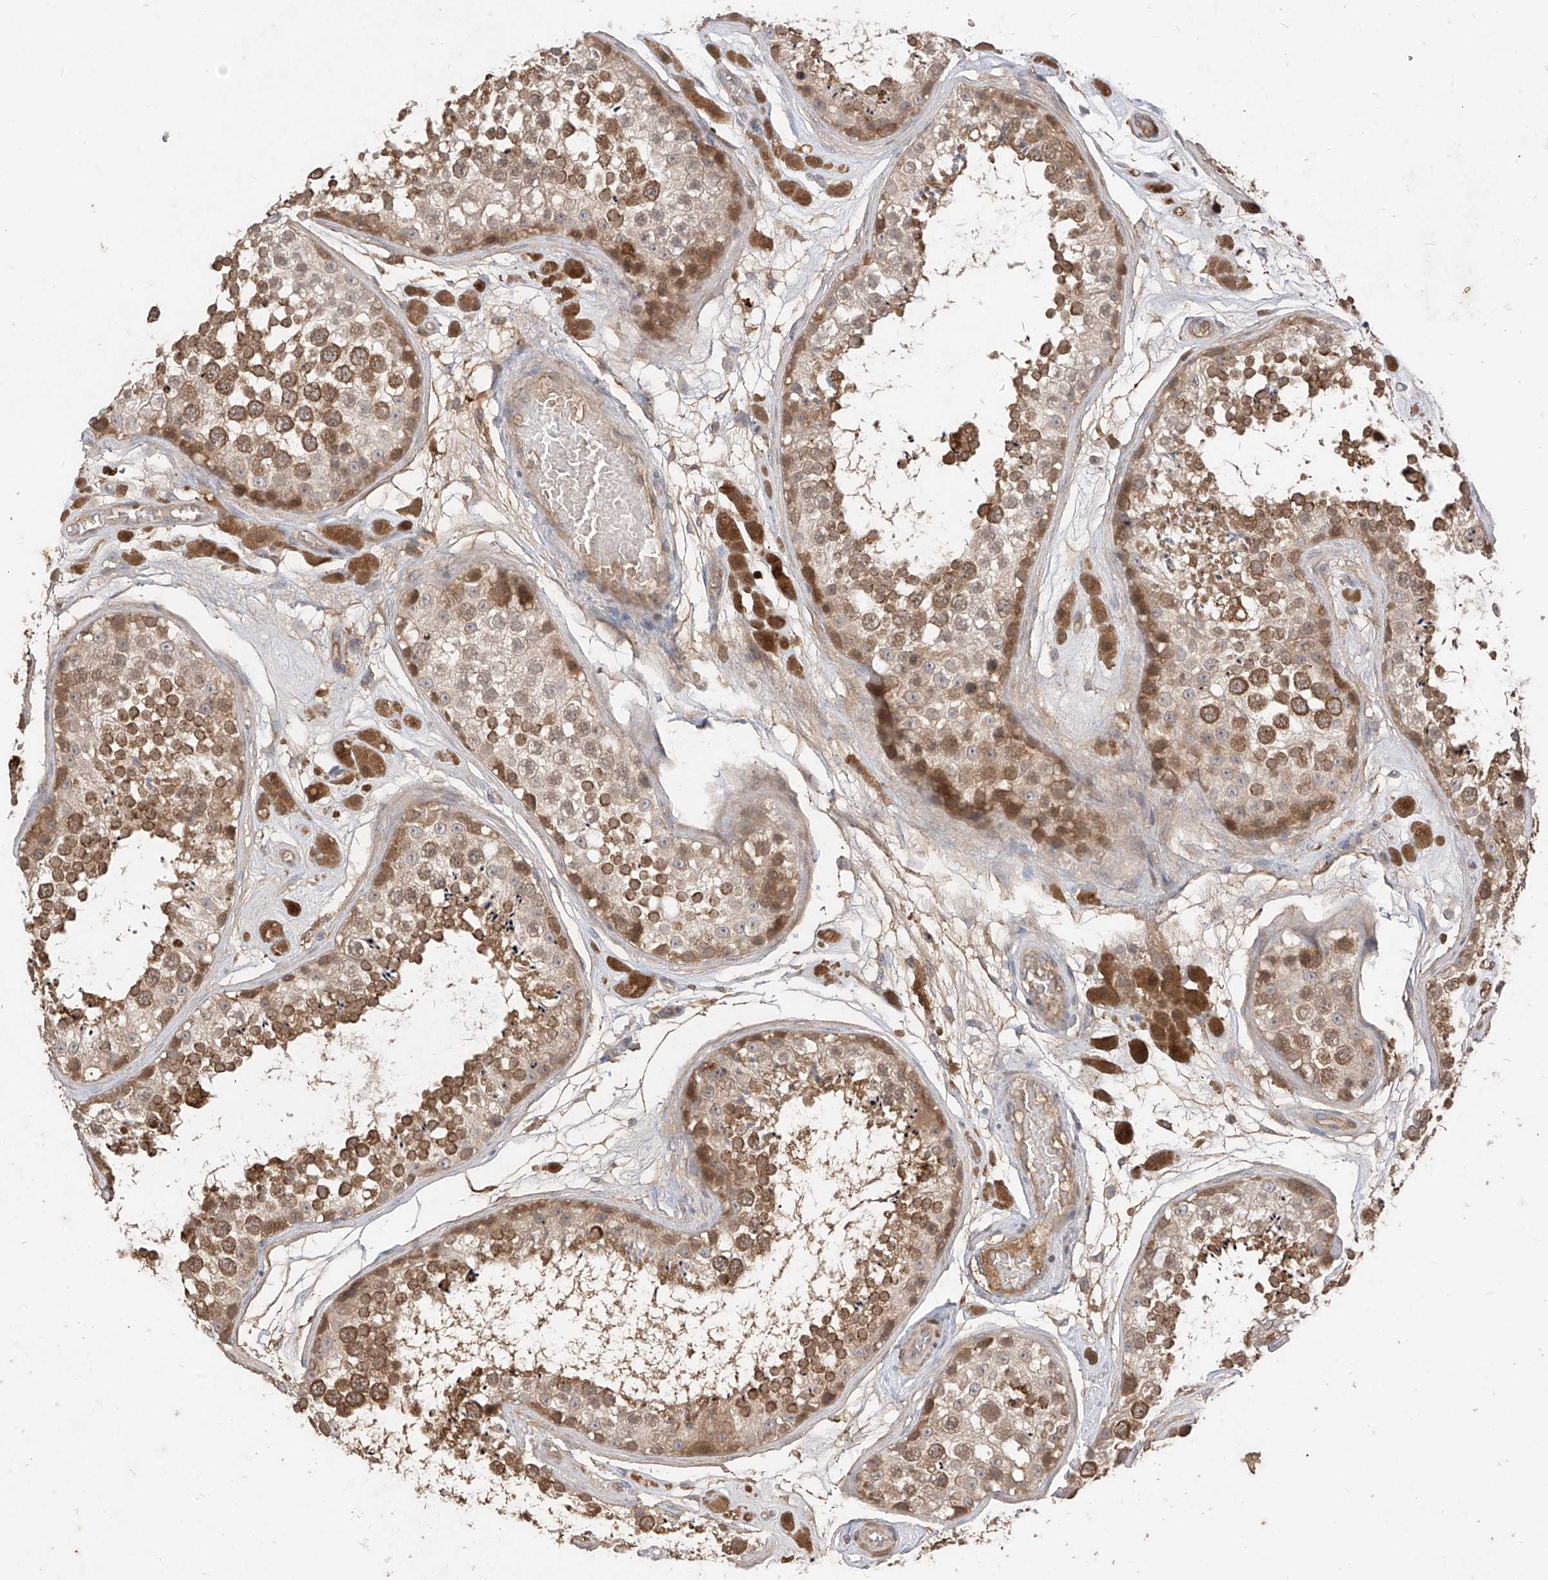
{"staining": {"intensity": "moderate", "quantity": "25%-75%", "location": "cytoplasmic/membranous,nuclear"}, "tissue": "testis", "cell_type": "Cells in seminiferous ducts", "image_type": "normal", "snomed": [{"axis": "morphology", "description": "Normal tissue, NOS"}, {"axis": "topography", "description": "Testis"}], "caption": "Immunohistochemistry (IHC) of benign human testis exhibits medium levels of moderate cytoplasmic/membranous,nuclear staining in about 25%-75% of cells in seminiferous ducts.", "gene": "CACNA2D4", "patient": {"sex": "male", "age": 25}}